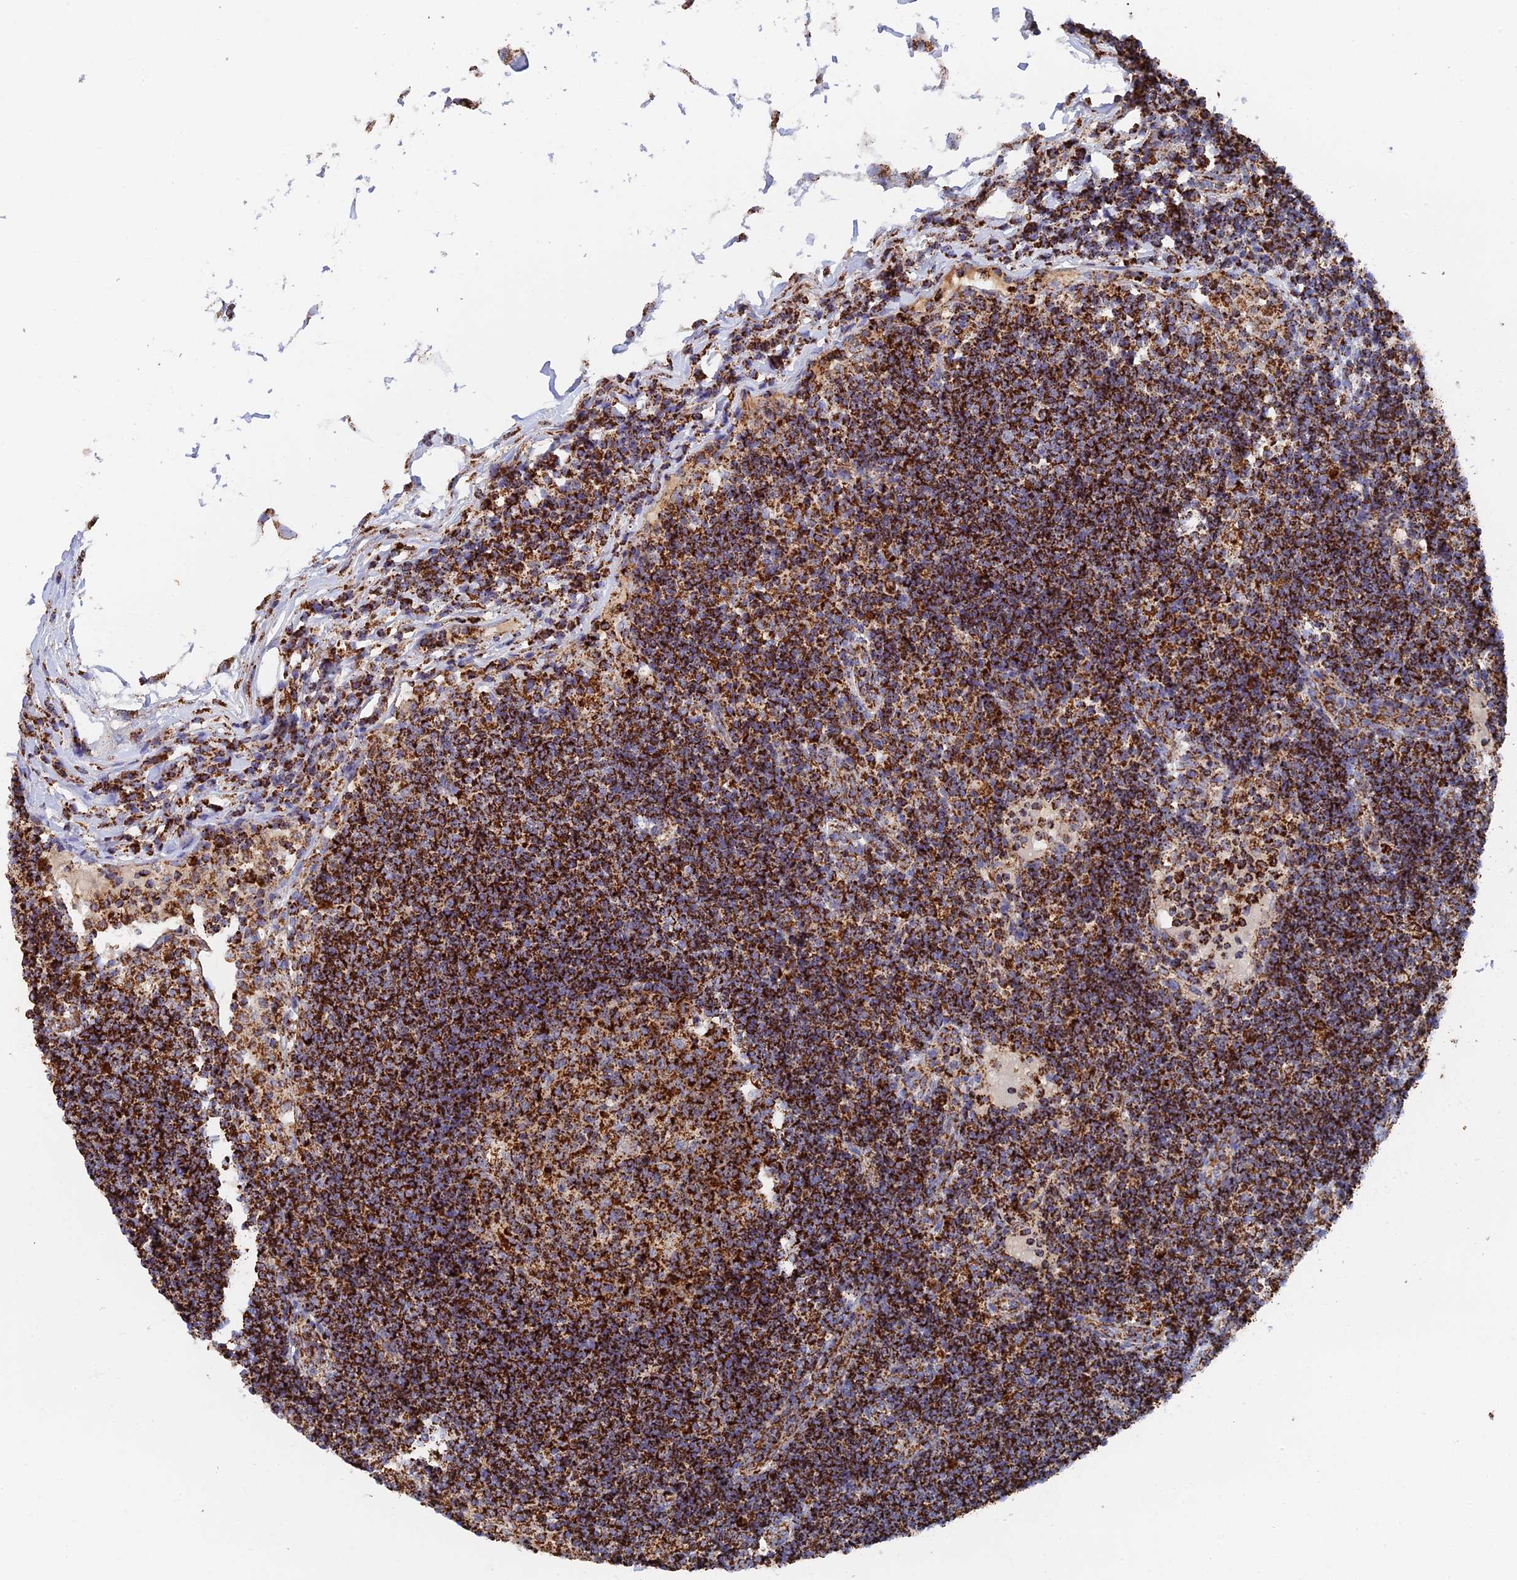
{"staining": {"intensity": "strong", "quantity": ">75%", "location": "cytoplasmic/membranous"}, "tissue": "lymph node", "cell_type": "Germinal center cells", "image_type": "normal", "snomed": [{"axis": "morphology", "description": "Normal tissue, NOS"}, {"axis": "topography", "description": "Lymph node"}], "caption": "Normal lymph node exhibits strong cytoplasmic/membranous staining in approximately >75% of germinal center cells.", "gene": "HAUS8", "patient": {"sex": "female", "age": 53}}